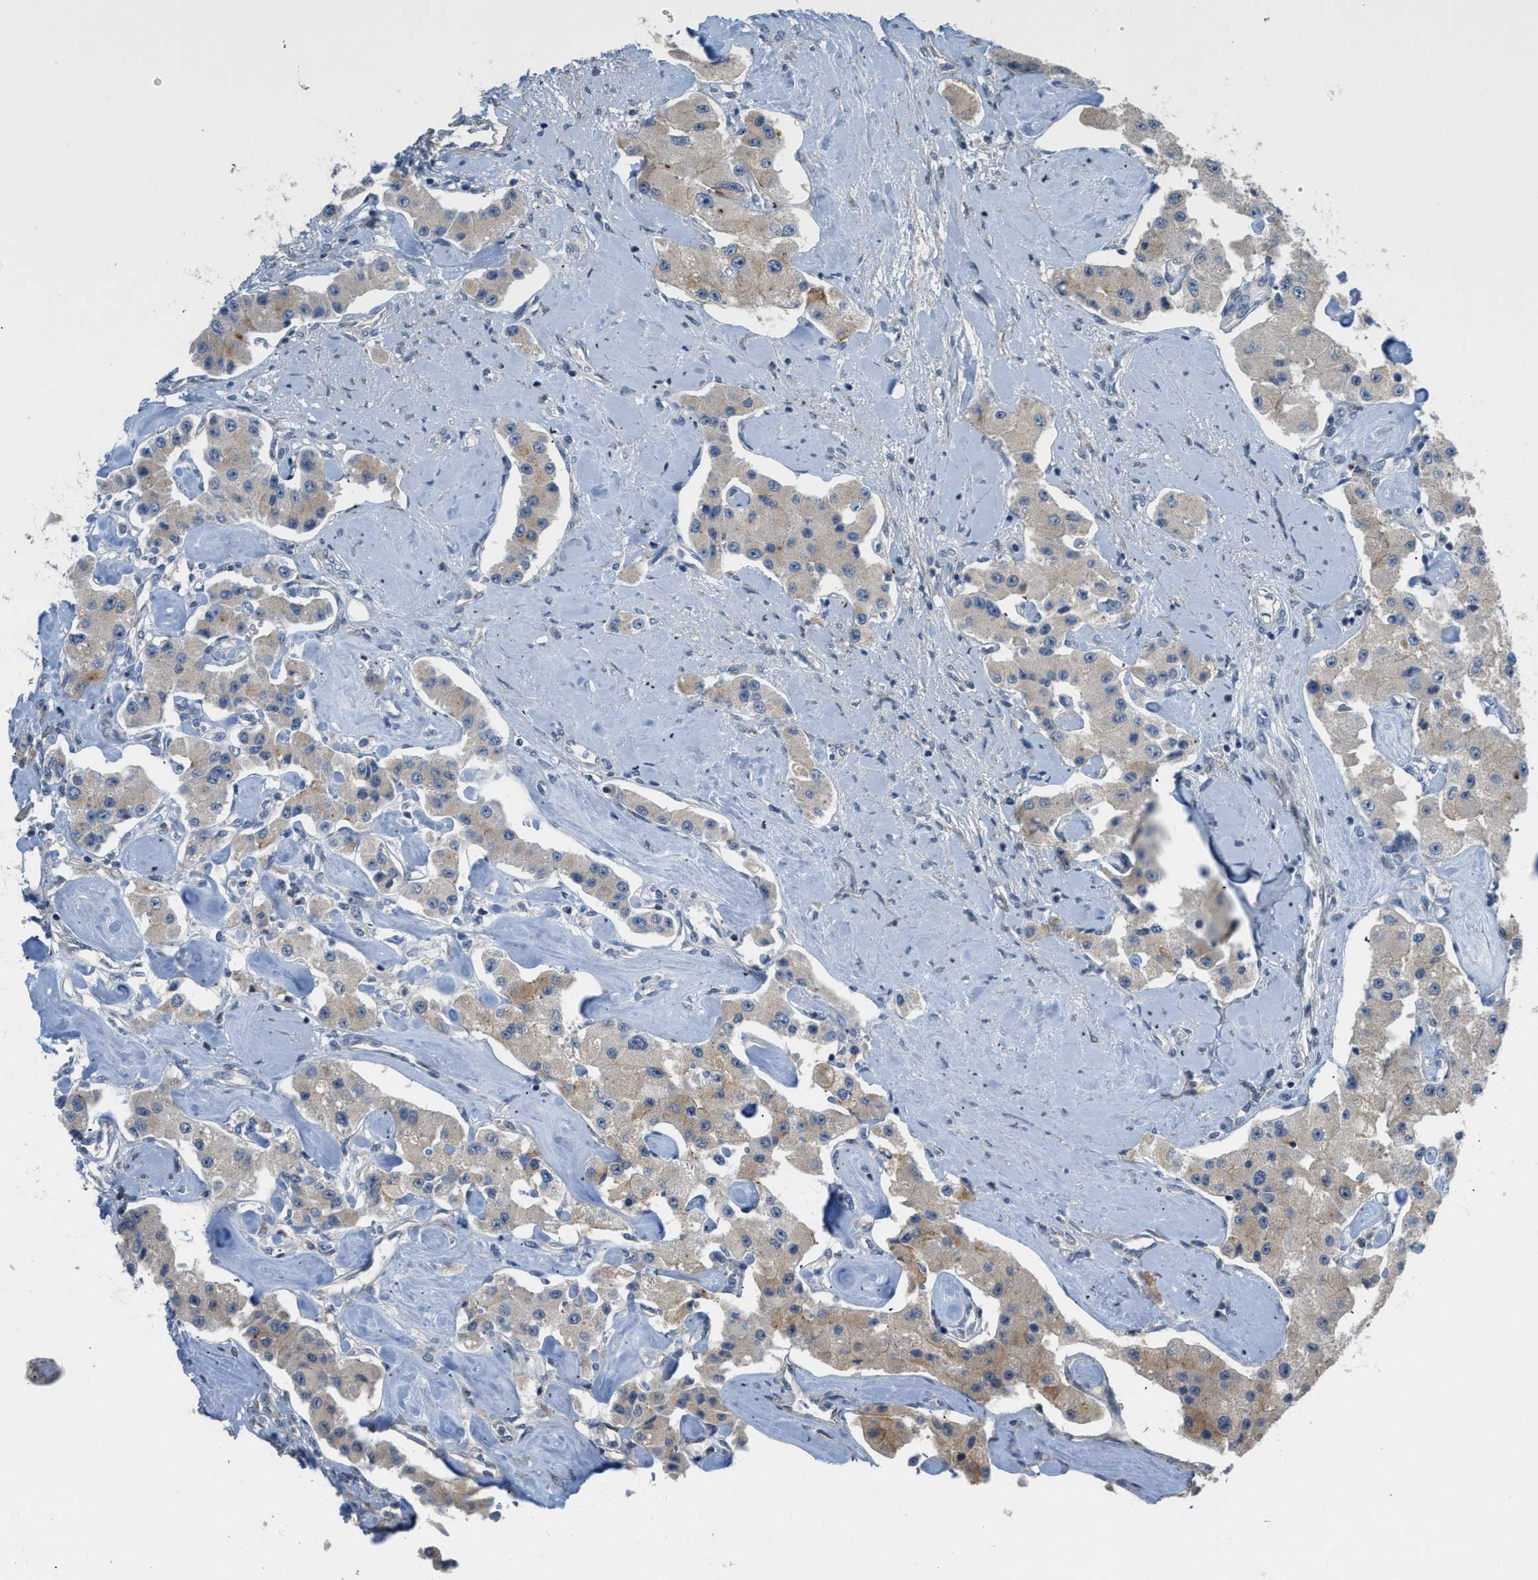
{"staining": {"intensity": "weak", "quantity": "25%-75%", "location": "cytoplasmic/membranous"}, "tissue": "carcinoid", "cell_type": "Tumor cells", "image_type": "cancer", "snomed": [{"axis": "morphology", "description": "Carcinoid, malignant, NOS"}, {"axis": "topography", "description": "Bronchus"}], "caption": "Protein expression analysis of carcinoid (malignant) displays weak cytoplasmic/membranous staining in approximately 25%-75% of tumor cells. (DAB = brown stain, brightfield microscopy at high magnification).", "gene": "TMEM154", "patient": {"sex": "male", "age": 55}}